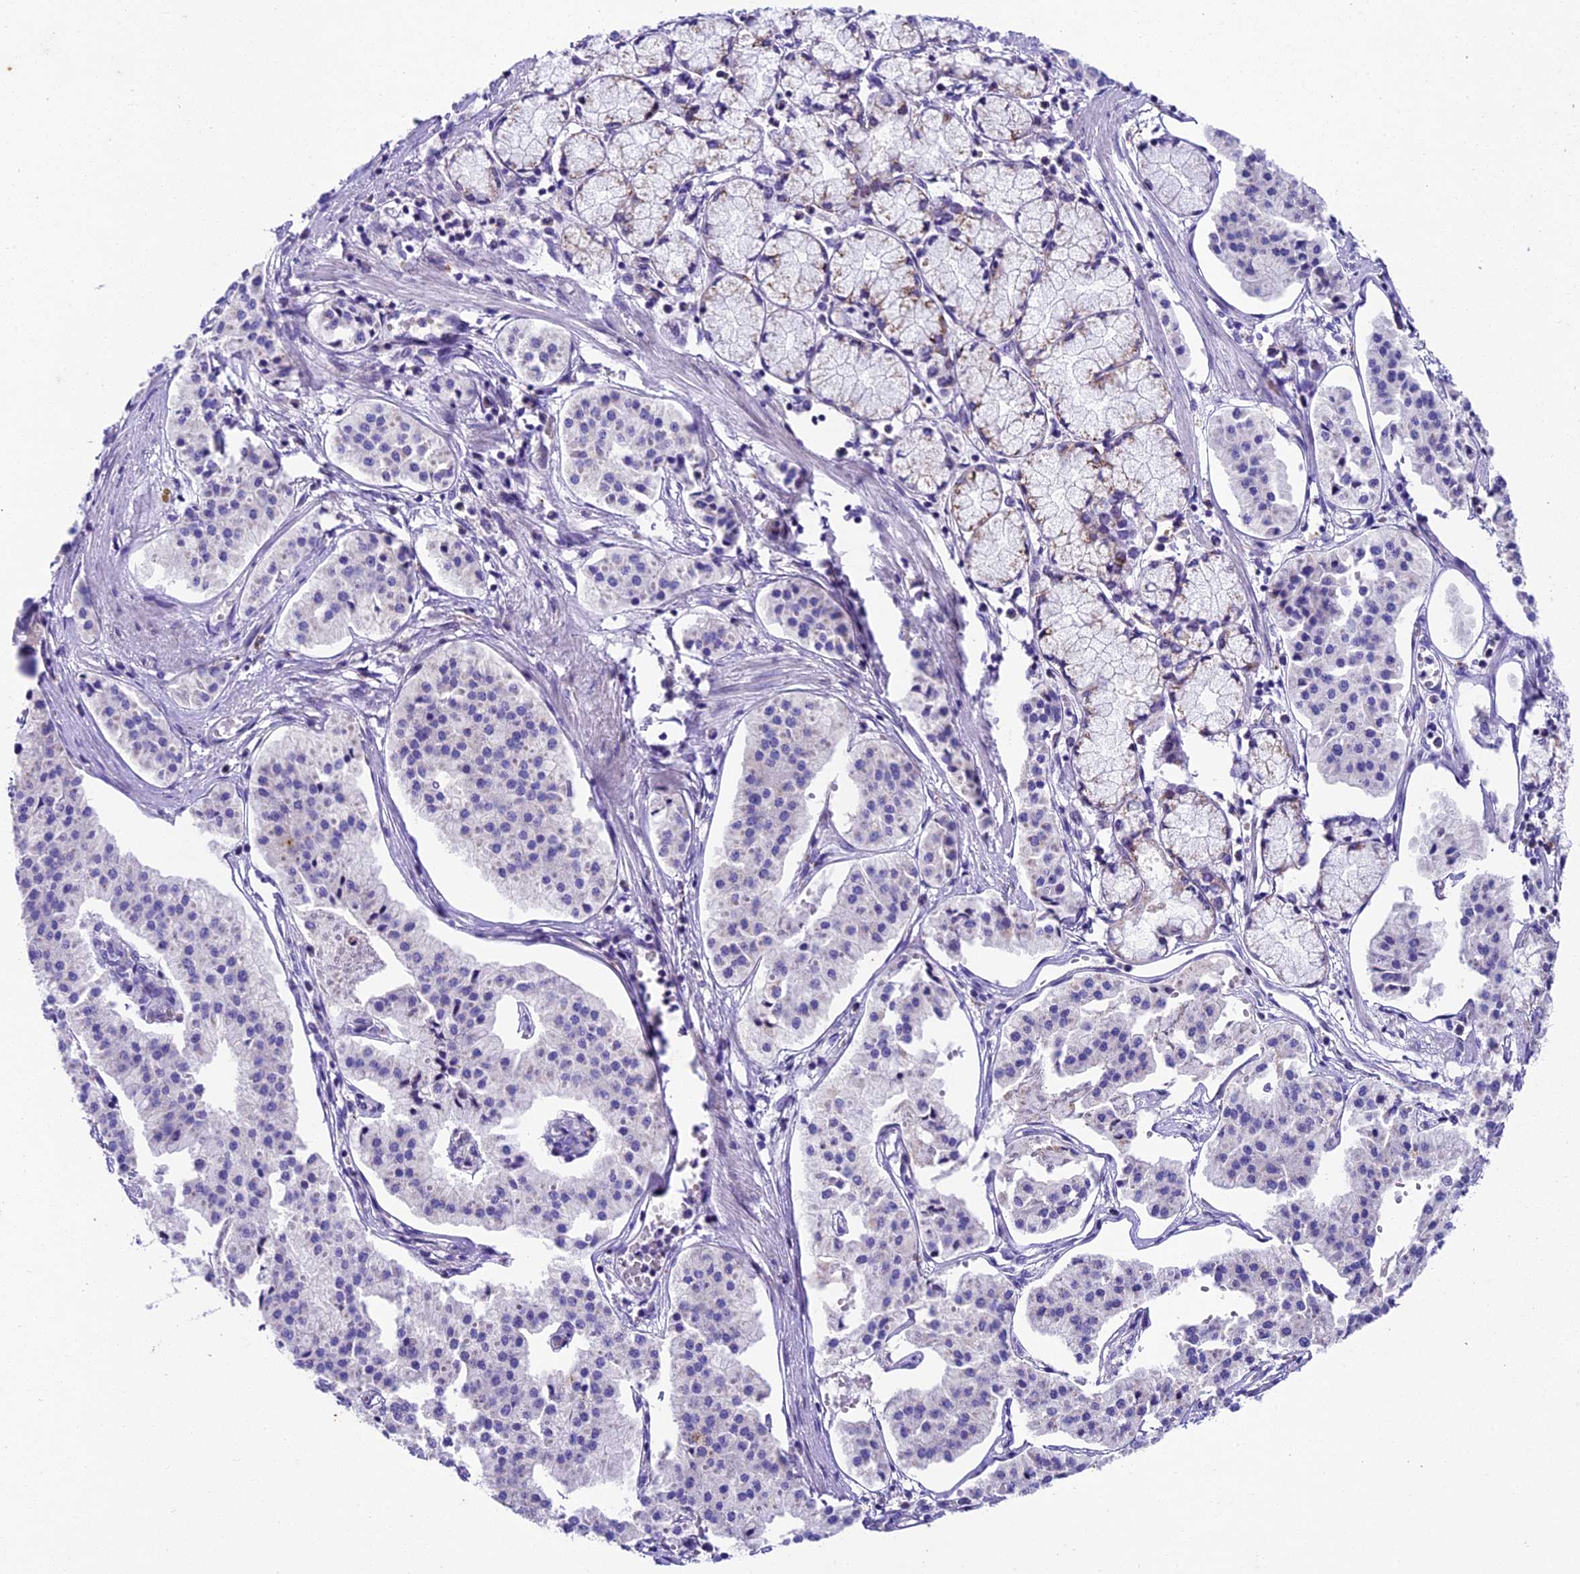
{"staining": {"intensity": "negative", "quantity": "none", "location": "none"}, "tissue": "pancreatic cancer", "cell_type": "Tumor cells", "image_type": "cancer", "snomed": [{"axis": "morphology", "description": "Adenocarcinoma, NOS"}, {"axis": "topography", "description": "Pancreas"}], "caption": "Pancreatic cancer (adenocarcinoma) was stained to show a protein in brown. There is no significant expression in tumor cells.", "gene": "IFT140", "patient": {"sex": "female", "age": 50}}